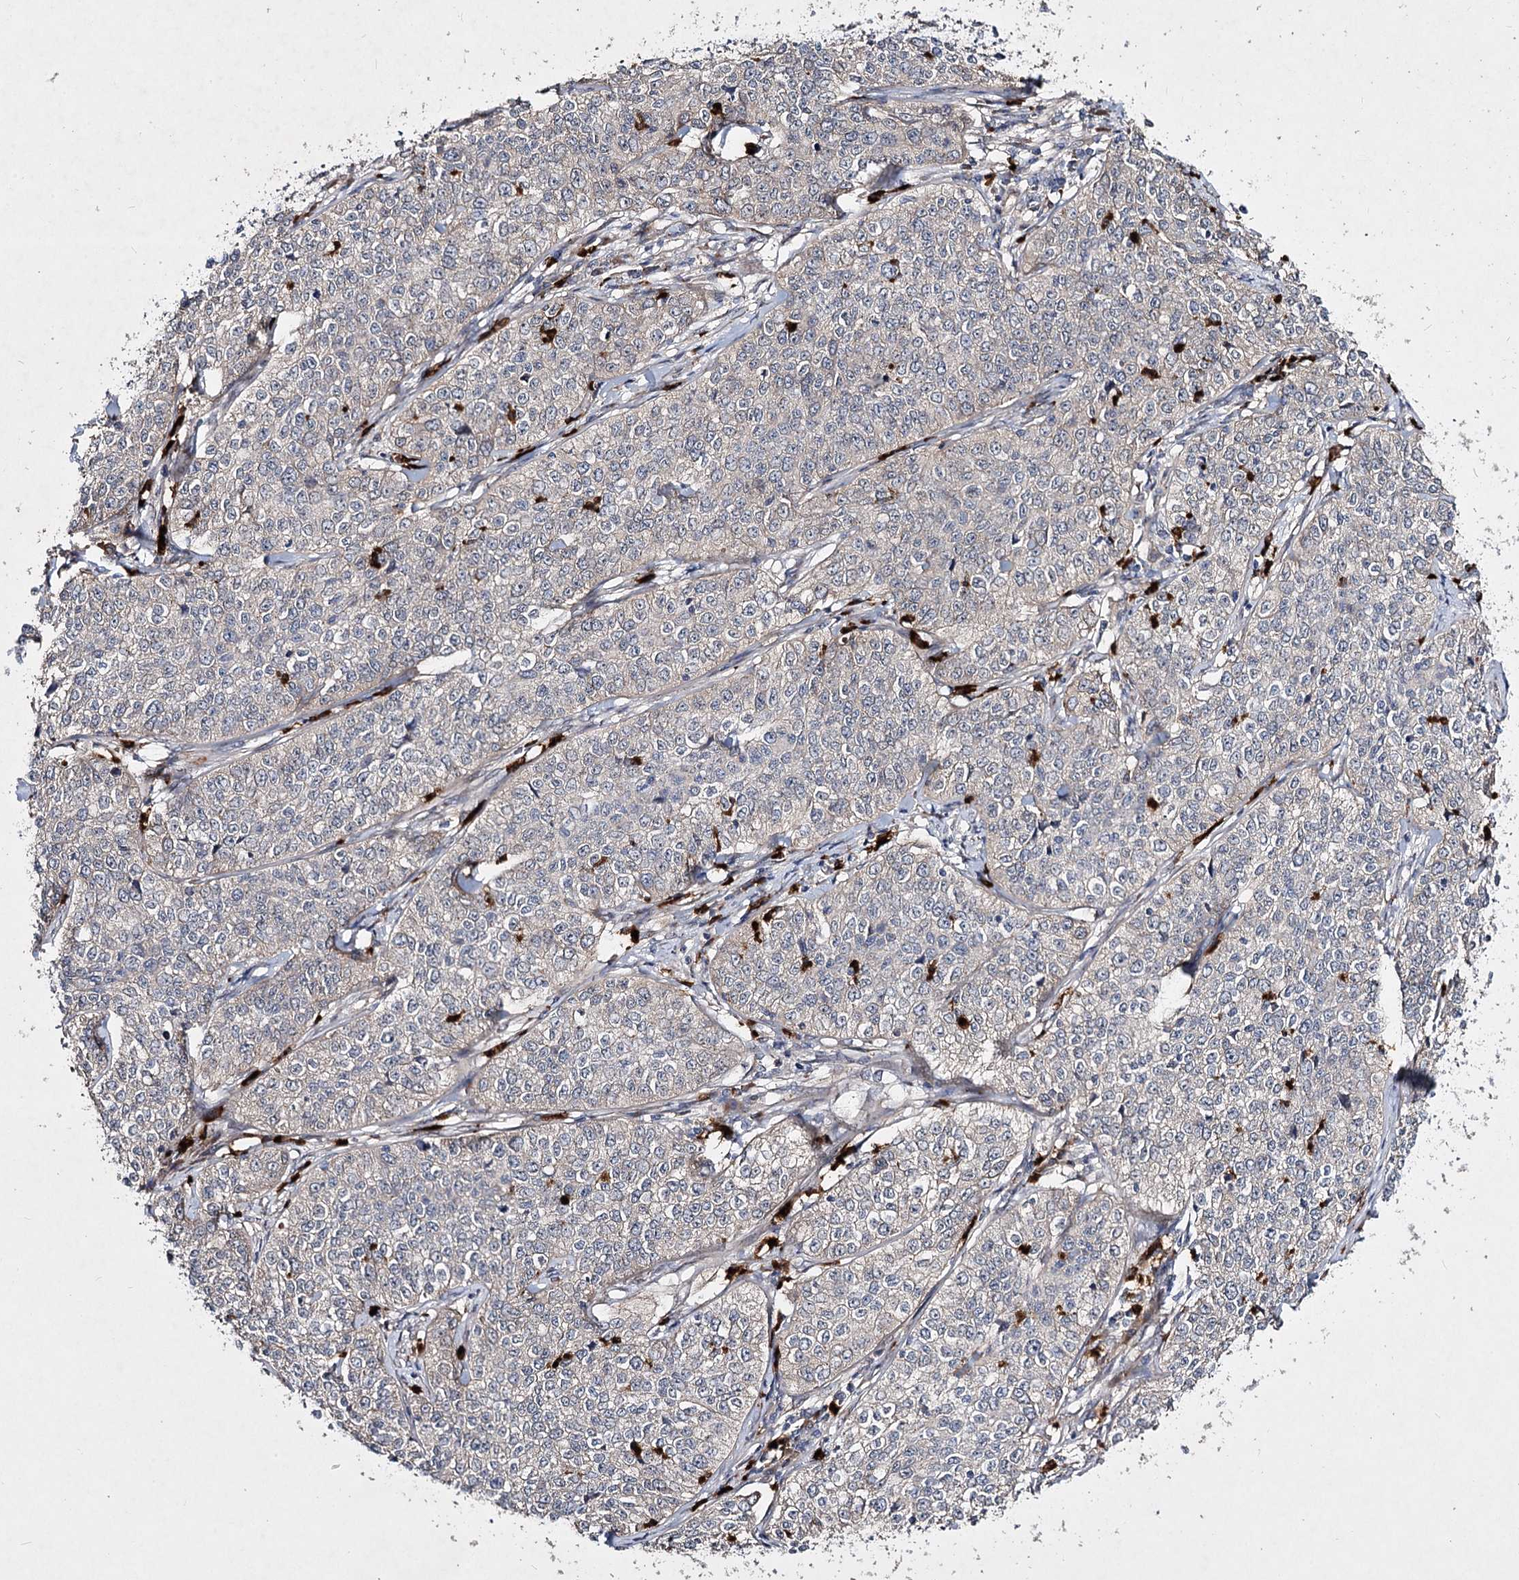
{"staining": {"intensity": "negative", "quantity": "none", "location": "none"}, "tissue": "cervical cancer", "cell_type": "Tumor cells", "image_type": "cancer", "snomed": [{"axis": "morphology", "description": "Squamous cell carcinoma, NOS"}, {"axis": "topography", "description": "Cervix"}], "caption": "Cervical squamous cell carcinoma stained for a protein using IHC exhibits no staining tumor cells.", "gene": "MINDY3", "patient": {"sex": "female", "age": 35}}